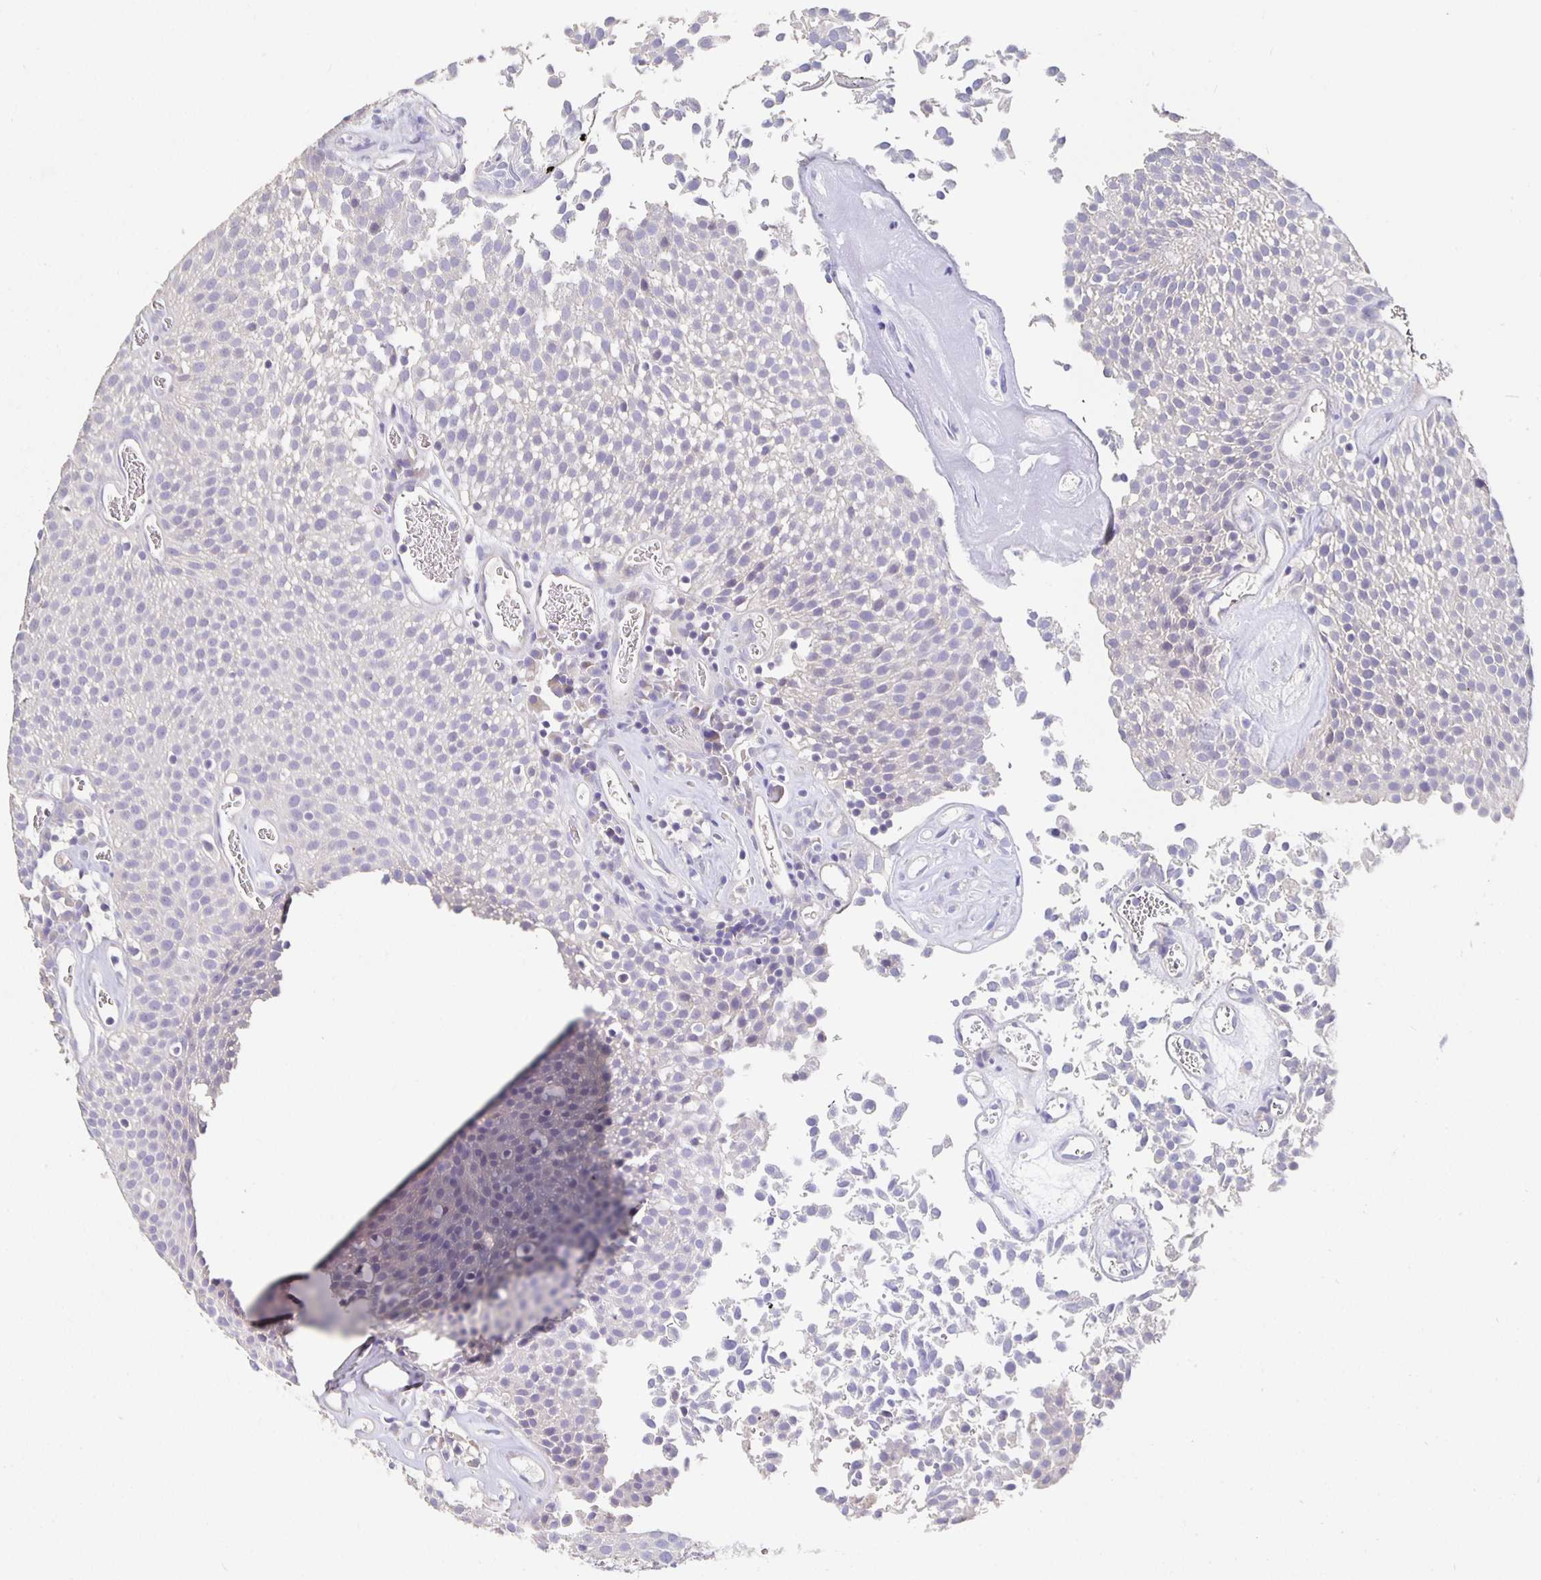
{"staining": {"intensity": "negative", "quantity": "none", "location": "none"}, "tissue": "urothelial cancer", "cell_type": "Tumor cells", "image_type": "cancer", "snomed": [{"axis": "morphology", "description": "Urothelial carcinoma, Low grade"}, {"axis": "topography", "description": "Urinary bladder"}], "caption": "Urothelial cancer was stained to show a protein in brown. There is no significant positivity in tumor cells. Nuclei are stained in blue.", "gene": "CFAP74", "patient": {"sex": "female", "age": 79}}